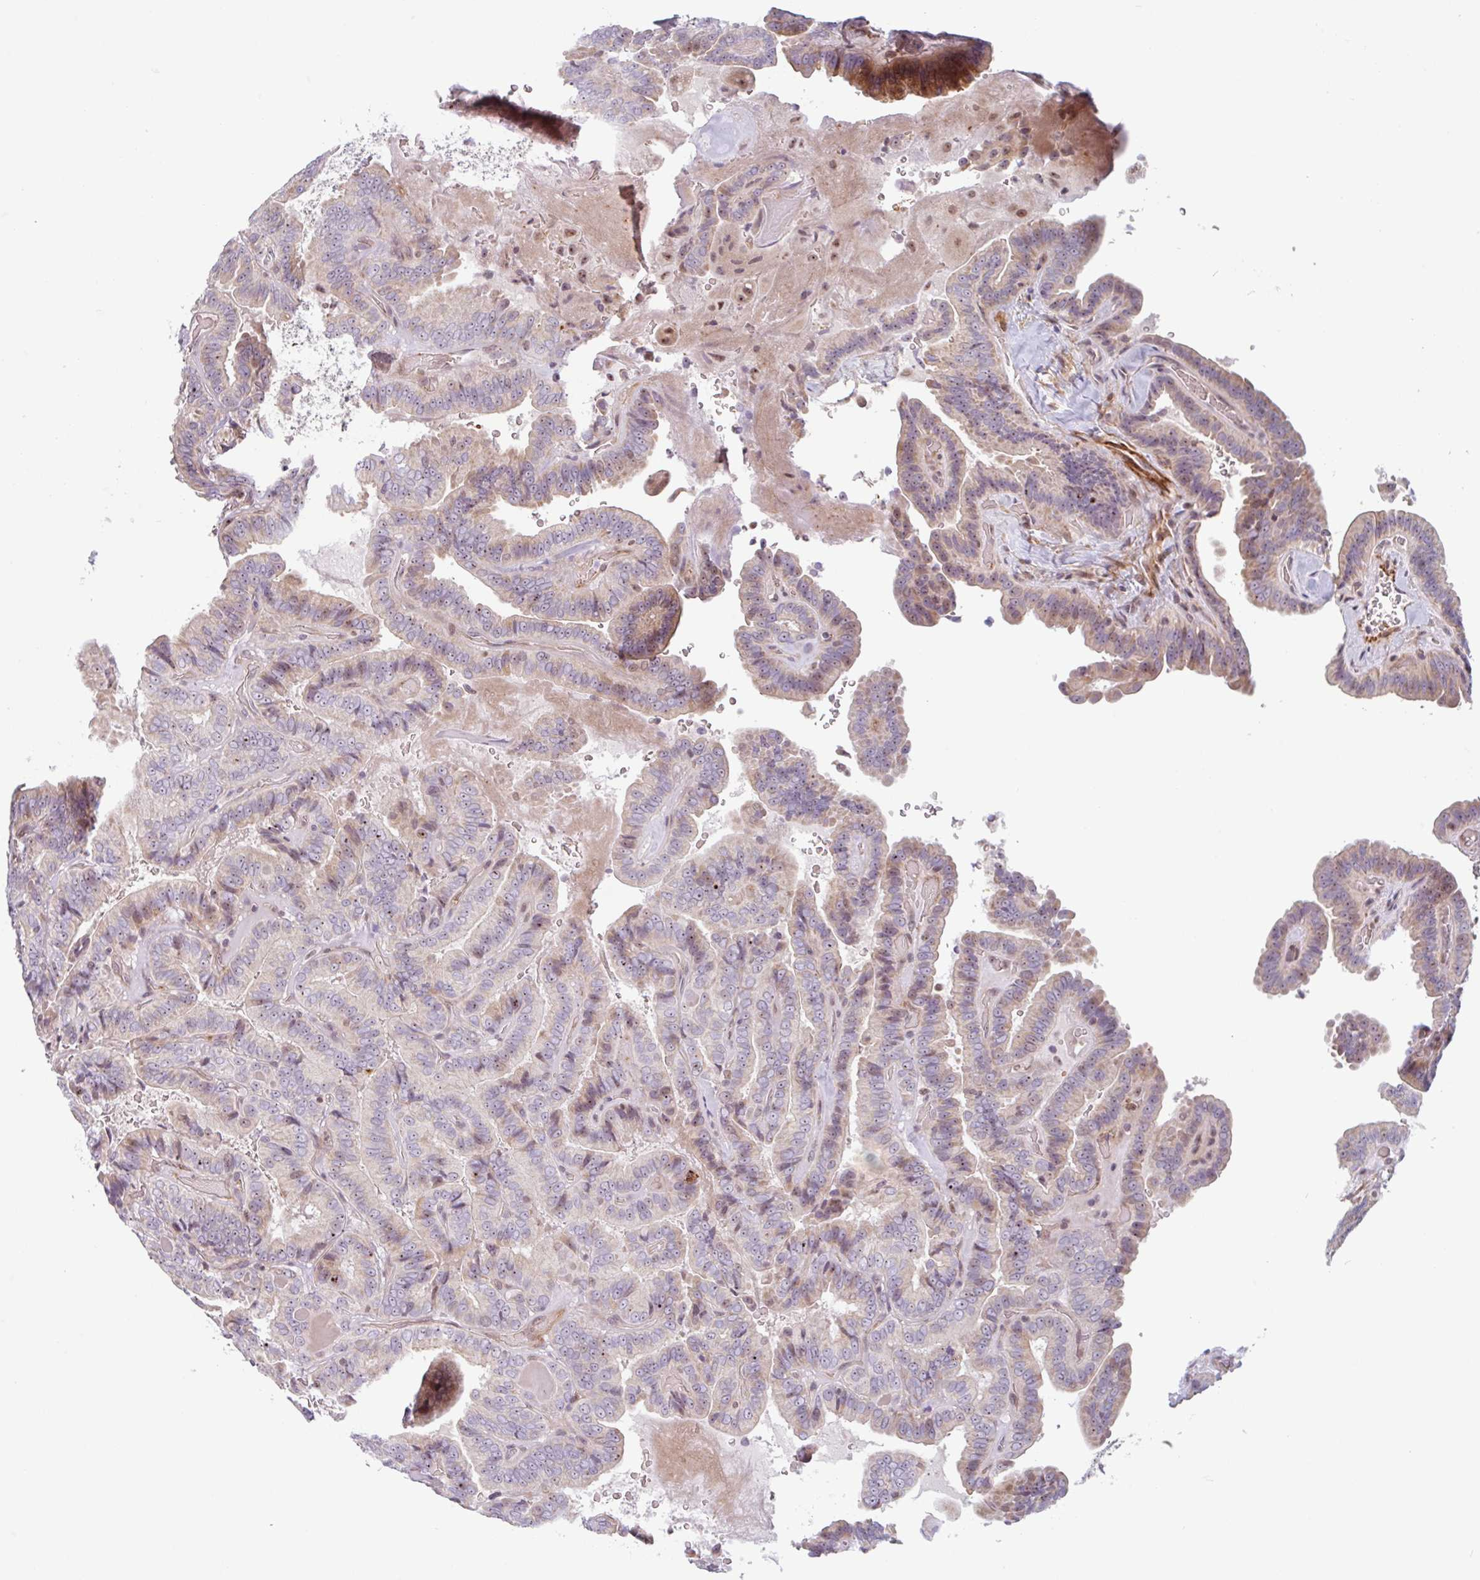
{"staining": {"intensity": "weak", "quantity": "25%-75%", "location": "cytoplasmic/membranous"}, "tissue": "thyroid cancer", "cell_type": "Tumor cells", "image_type": "cancer", "snomed": [{"axis": "morphology", "description": "Papillary adenocarcinoma, NOS"}, {"axis": "topography", "description": "Thyroid gland"}], "caption": "Immunohistochemistry micrograph of neoplastic tissue: papillary adenocarcinoma (thyroid) stained using immunohistochemistry (IHC) reveals low levels of weak protein expression localized specifically in the cytoplasmic/membranous of tumor cells, appearing as a cytoplasmic/membranous brown color.", "gene": "TMEM119", "patient": {"sex": "male", "age": 61}}